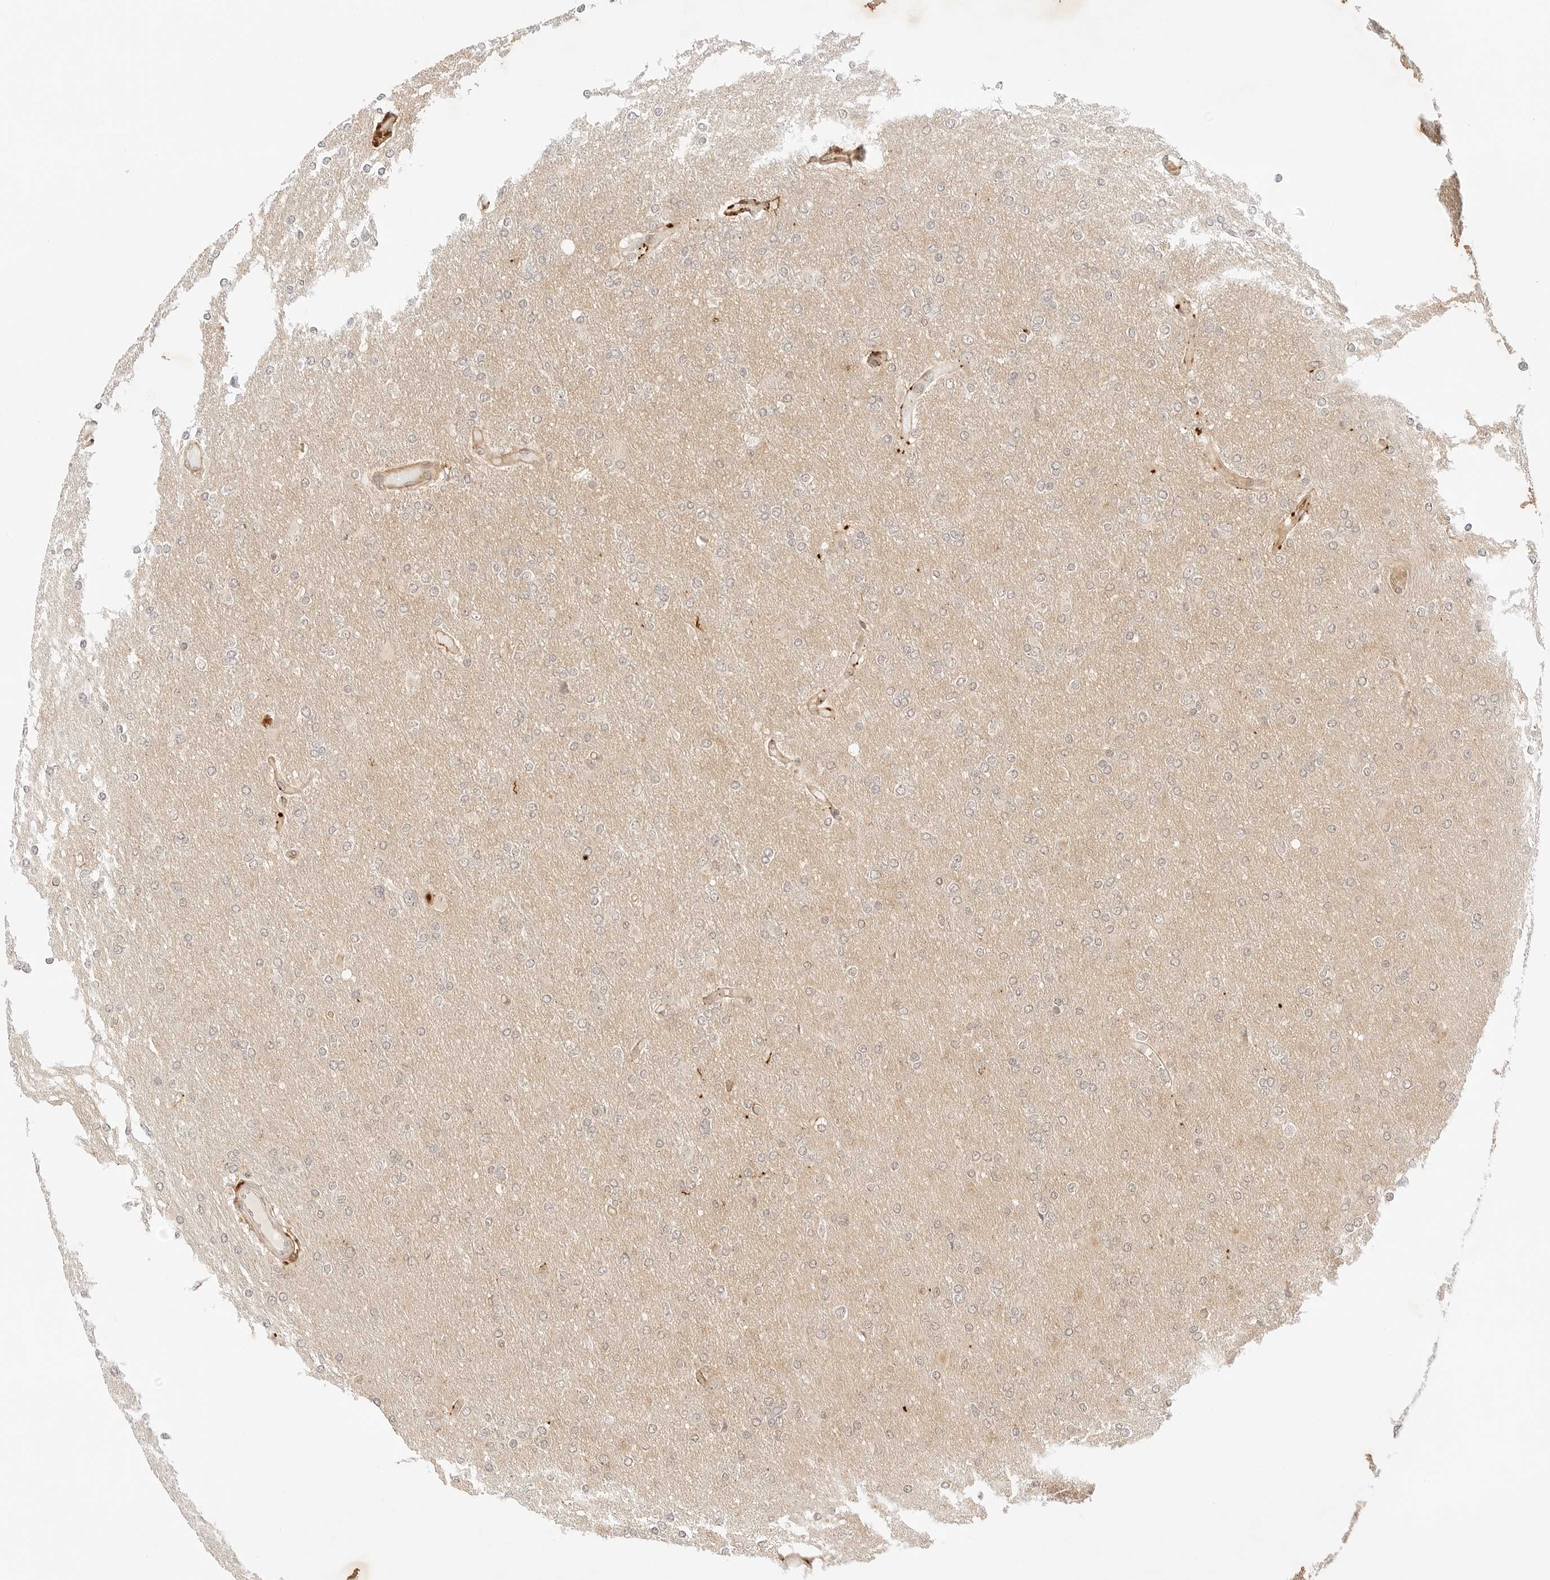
{"staining": {"intensity": "negative", "quantity": "none", "location": "none"}, "tissue": "glioma", "cell_type": "Tumor cells", "image_type": "cancer", "snomed": [{"axis": "morphology", "description": "Glioma, malignant, High grade"}, {"axis": "topography", "description": "Cerebral cortex"}], "caption": "Immunohistochemical staining of human malignant high-grade glioma displays no significant expression in tumor cells.", "gene": "GNAS", "patient": {"sex": "female", "age": 36}}